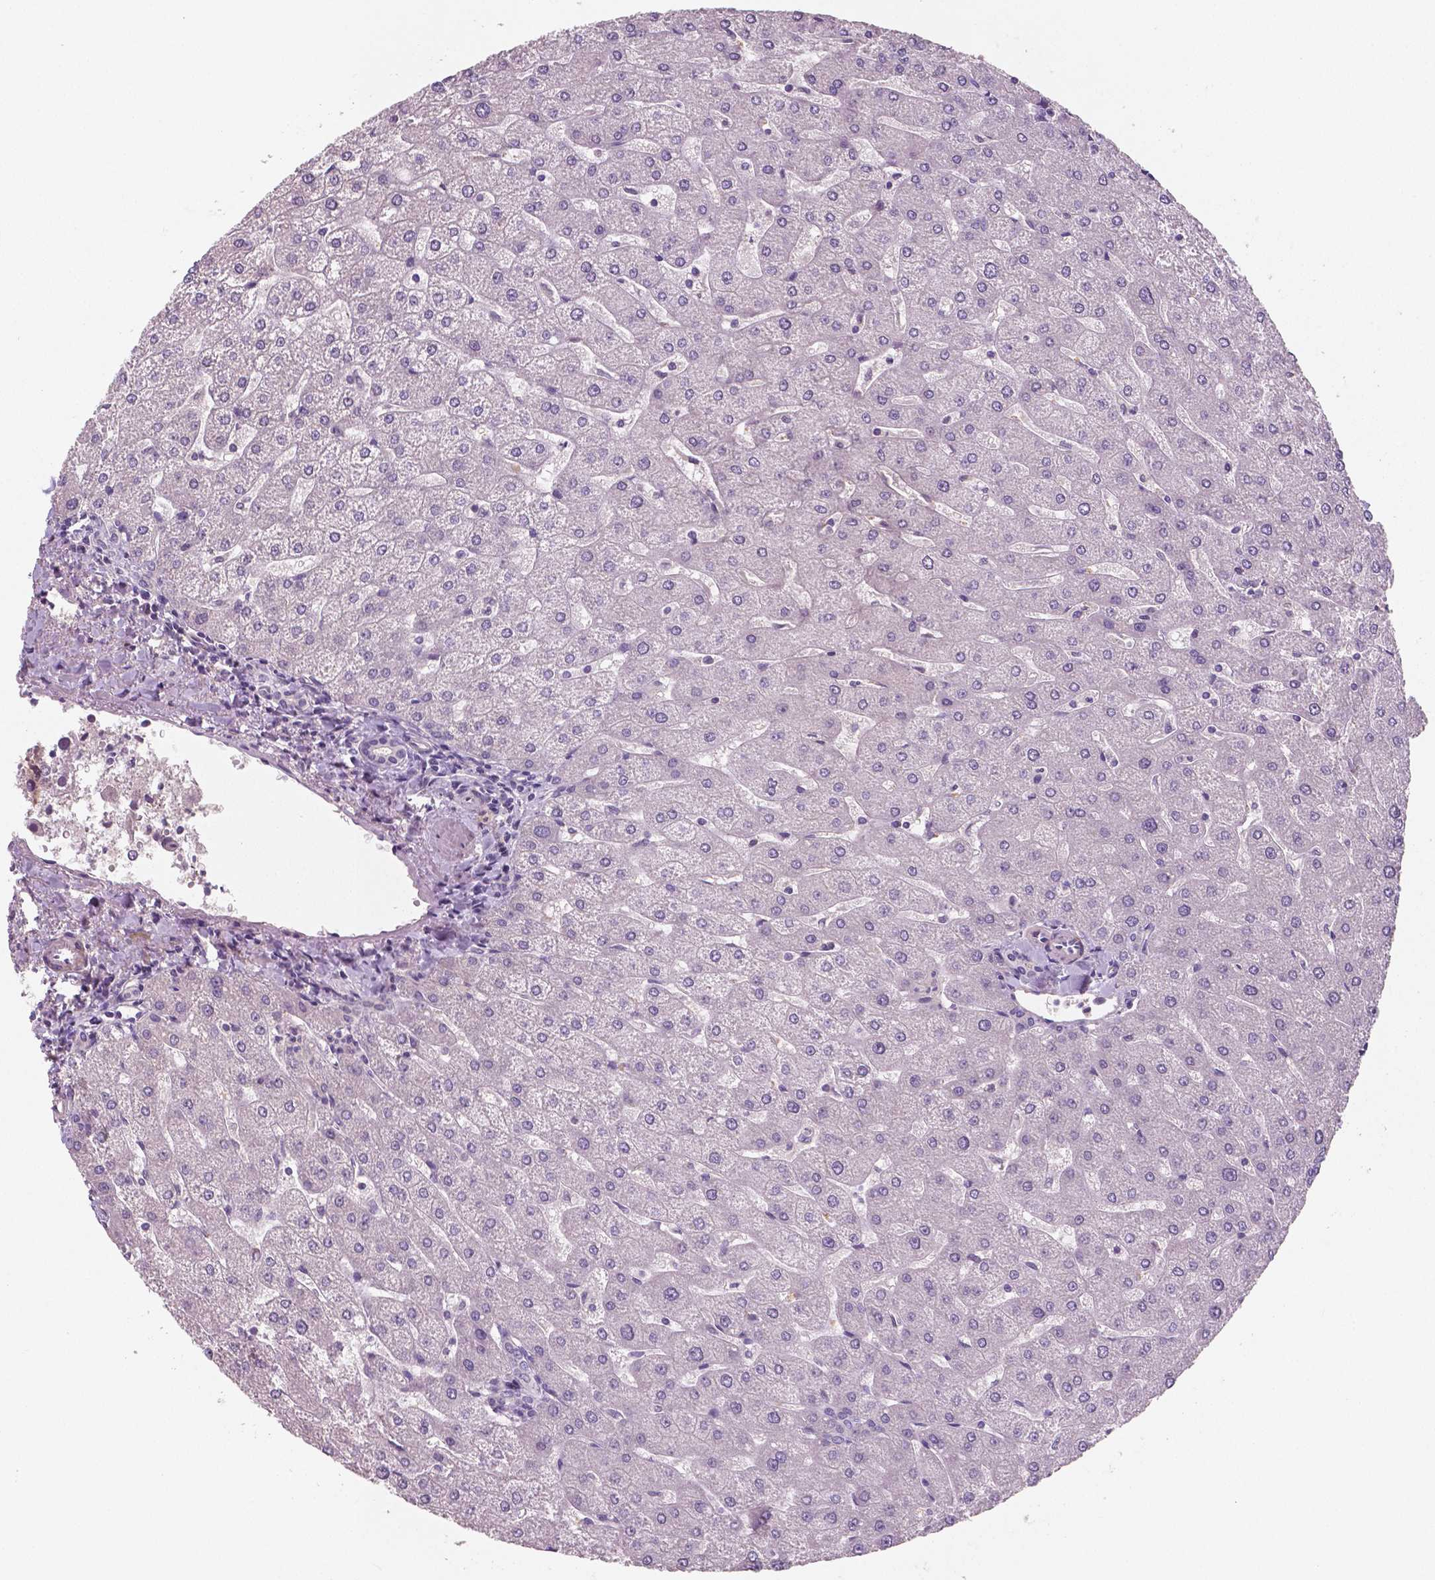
{"staining": {"intensity": "negative", "quantity": "none", "location": "none"}, "tissue": "liver", "cell_type": "Cholangiocytes", "image_type": "normal", "snomed": [{"axis": "morphology", "description": "Normal tissue, NOS"}, {"axis": "topography", "description": "Liver"}], "caption": "A high-resolution micrograph shows immunohistochemistry (IHC) staining of normal liver, which shows no significant staining in cholangiocytes. (DAB immunohistochemistry (IHC) with hematoxylin counter stain).", "gene": "LSM14B", "patient": {"sex": "male", "age": 67}}